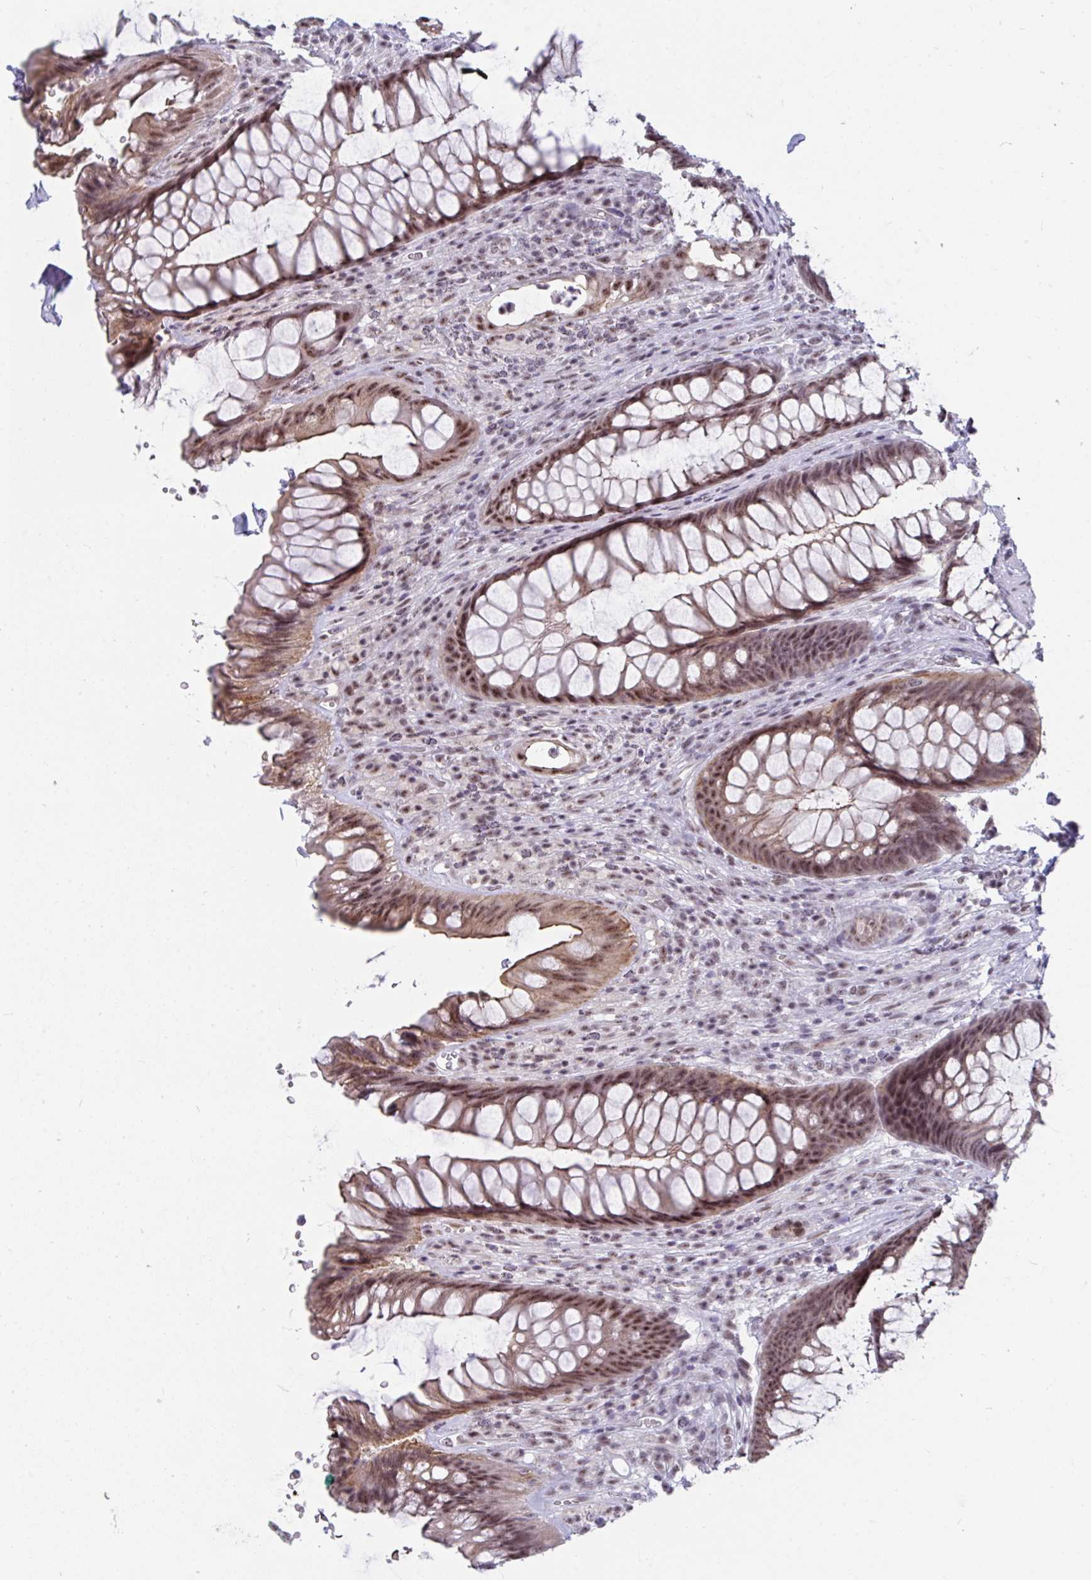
{"staining": {"intensity": "moderate", "quantity": ">75%", "location": "cytoplasmic/membranous,nuclear"}, "tissue": "rectum", "cell_type": "Glandular cells", "image_type": "normal", "snomed": [{"axis": "morphology", "description": "Normal tissue, NOS"}, {"axis": "topography", "description": "Rectum"}], "caption": "This is an image of IHC staining of benign rectum, which shows moderate staining in the cytoplasmic/membranous,nuclear of glandular cells.", "gene": "PRR14", "patient": {"sex": "male", "age": 53}}